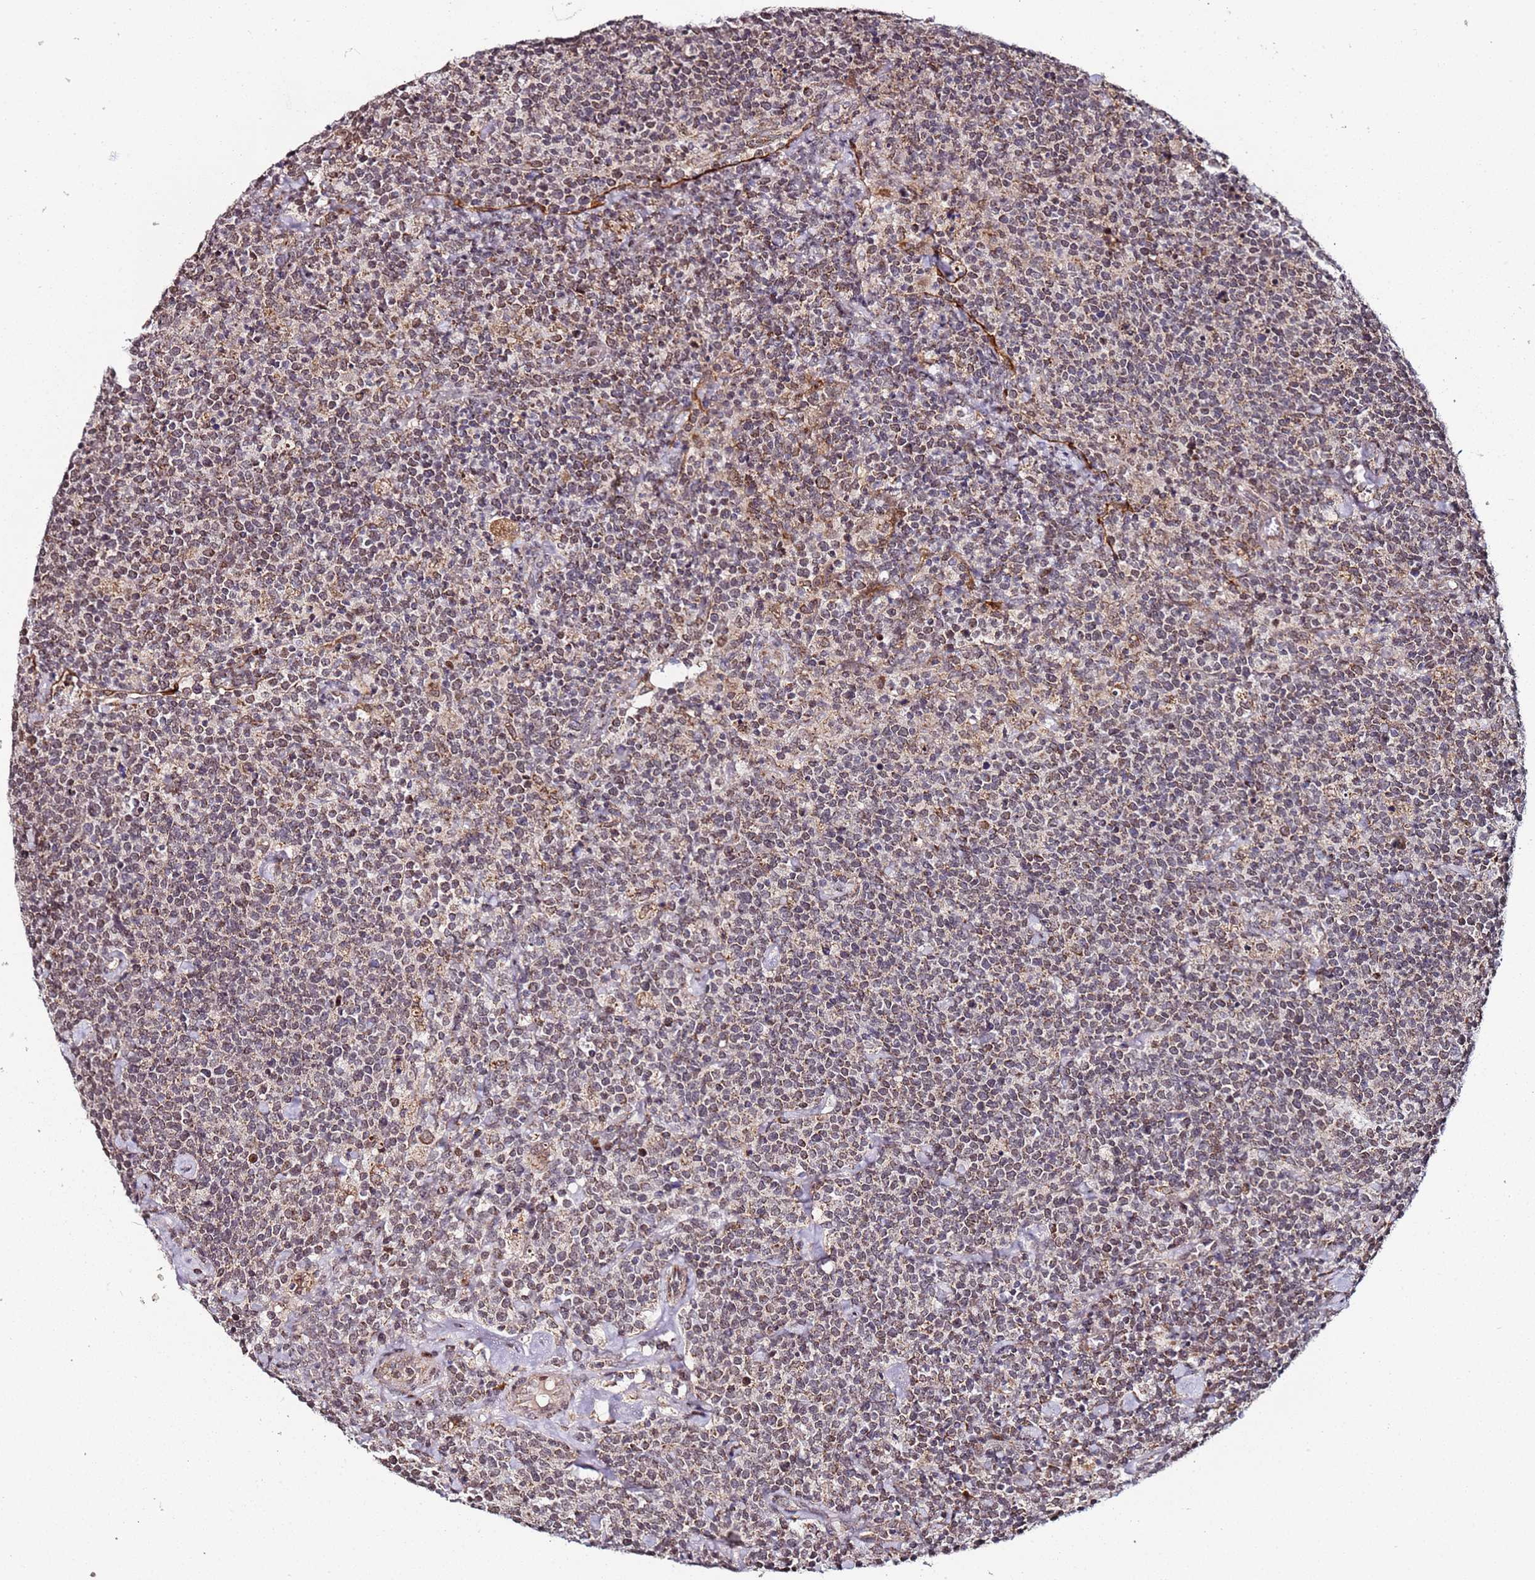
{"staining": {"intensity": "weak", "quantity": "25%-75%", "location": "cytoplasmic/membranous,nuclear"}, "tissue": "lymphoma", "cell_type": "Tumor cells", "image_type": "cancer", "snomed": [{"axis": "morphology", "description": "Malignant lymphoma, non-Hodgkin's type, High grade"}, {"axis": "topography", "description": "Lymph node"}], "caption": "Human malignant lymphoma, non-Hodgkin's type (high-grade) stained for a protein (brown) displays weak cytoplasmic/membranous and nuclear positive staining in approximately 25%-75% of tumor cells.", "gene": "TP53AIP1", "patient": {"sex": "male", "age": 61}}